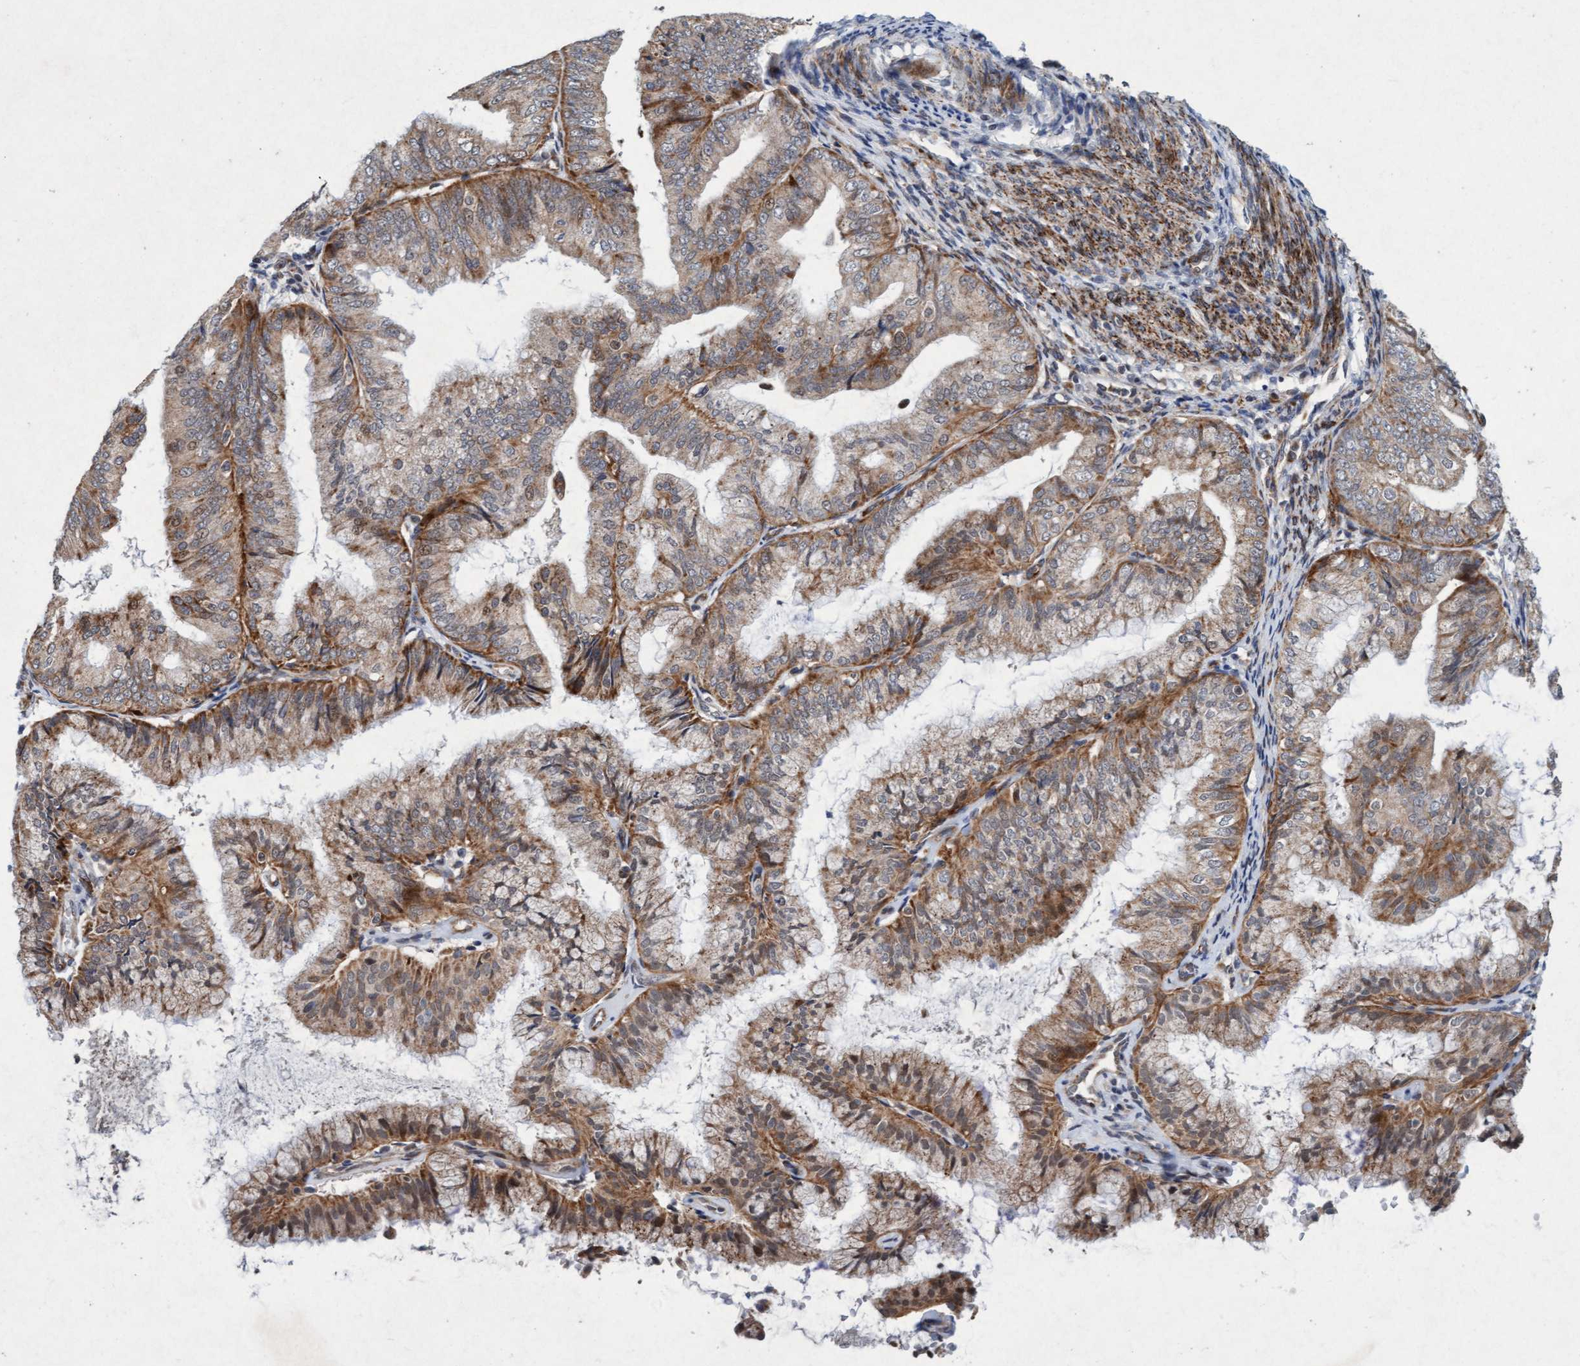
{"staining": {"intensity": "moderate", "quantity": ">75%", "location": "cytoplasmic/membranous"}, "tissue": "endometrial cancer", "cell_type": "Tumor cells", "image_type": "cancer", "snomed": [{"axis": "morphology", "description": "Adenocarcinoma, NOS"}, {"axis": "topography", "description": "Endometrium"}], "caption": "The immunohistochemical stain highlights moderate cytoplasmic/membranous expression in tumor cells of endometrial cancer tissue. The protein of interest is shown in brown color, while the nuclei are stained blue.", "gene": "TMEM70", "patient": {"sex": "female", "age": 63}}